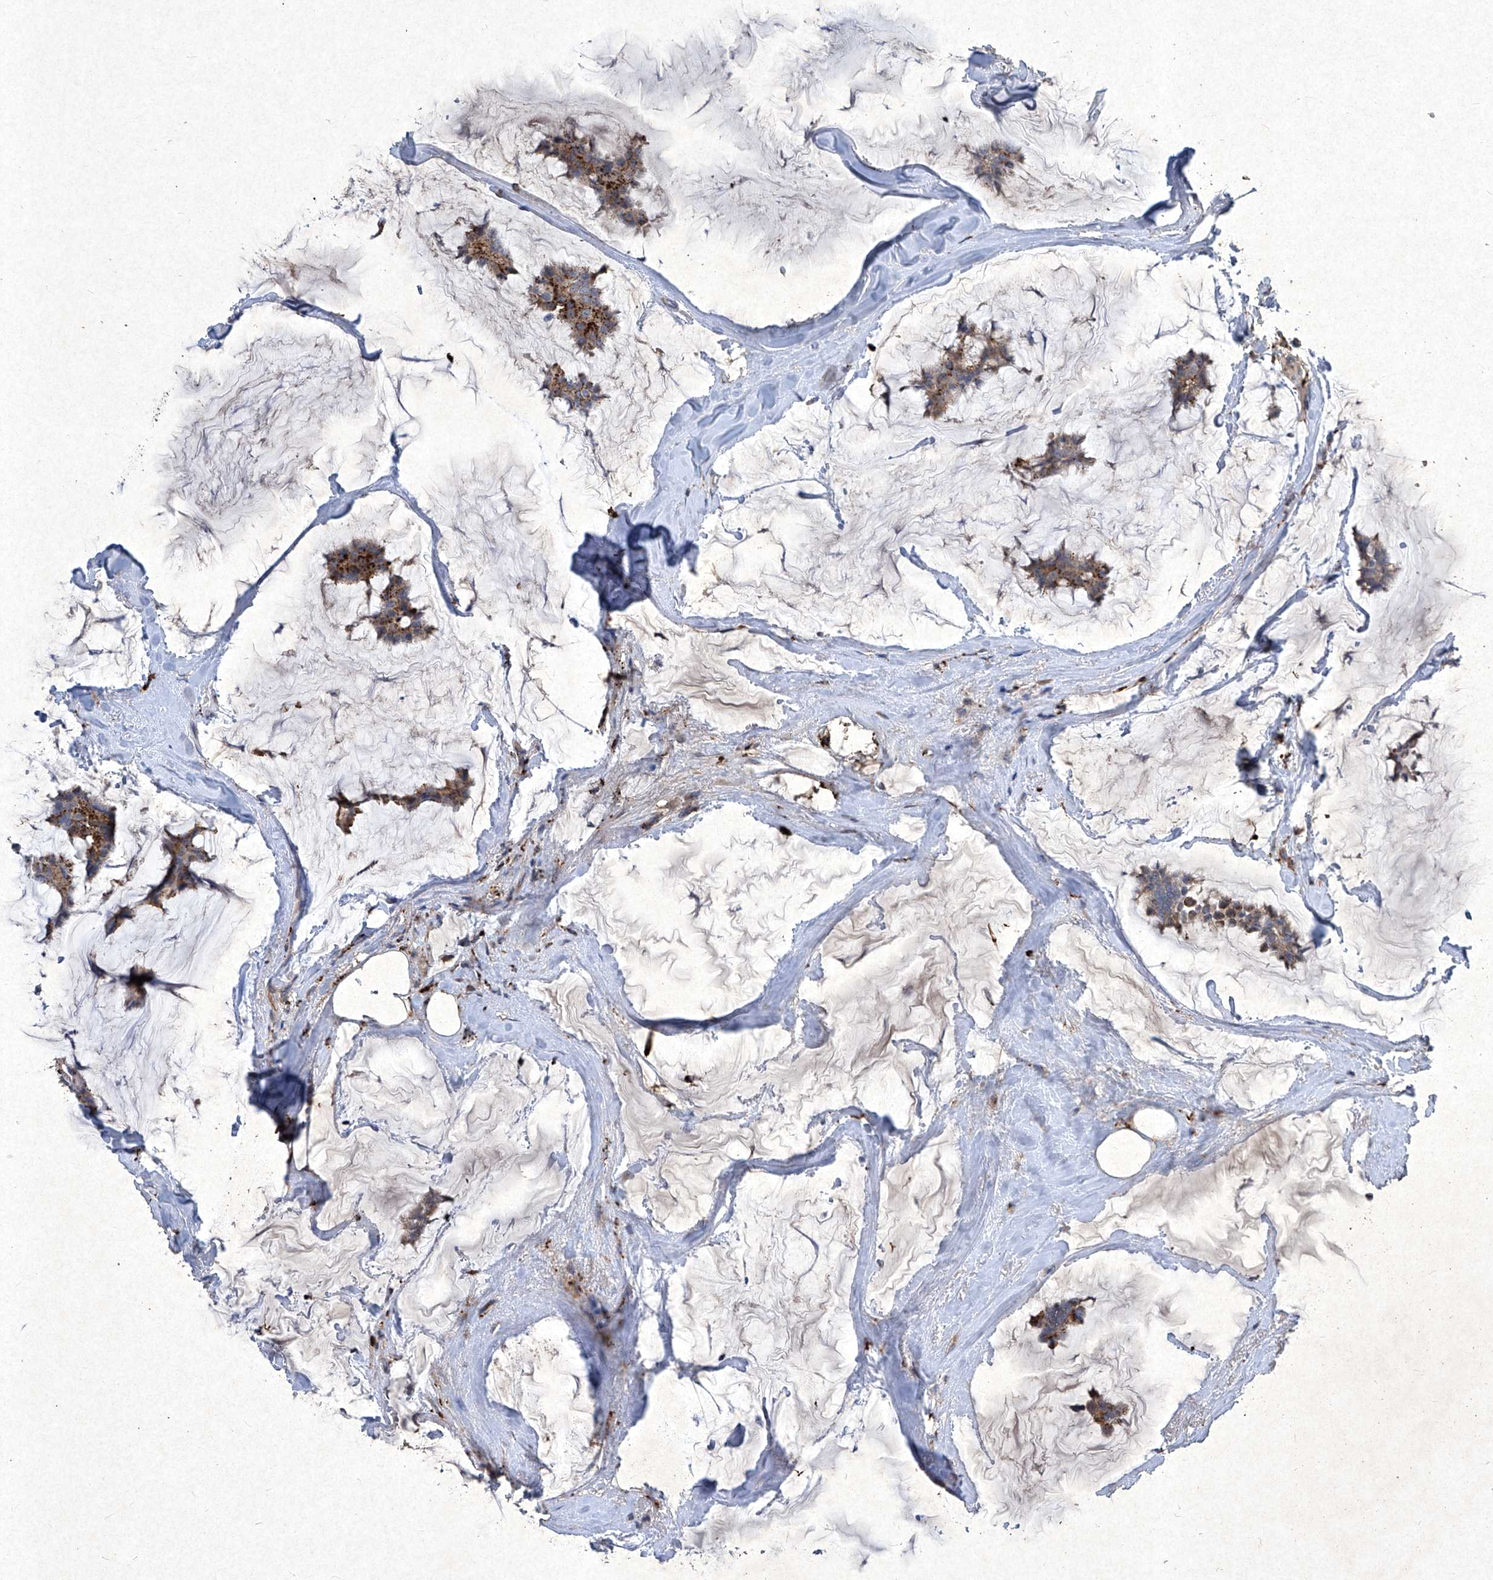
{"staining": {"intensity": "strong", "quantity": ">75%", "location": "cytoplasmic/membranous"}, "tissue": "breast cancer", "cell_type": "Tumor cells", "image_type": "cancer", "snomed": [{"axis": "morphology", "description": "Duct carcinoma"}, {"axis": "topography", "description": "Breast"}], "caption": "Protein expression analysis of human breast cancer reveals strong cytoplasmic/membranous staining in approximately >75% of tumor cells. The staining was performed using DAB to visualize the protein expression in brown, while the nuclei were stained in blue with hematoxylin (Magnification: 20x).", "gene": "MED16", "patient": {"sex": "female", "age": 93}}